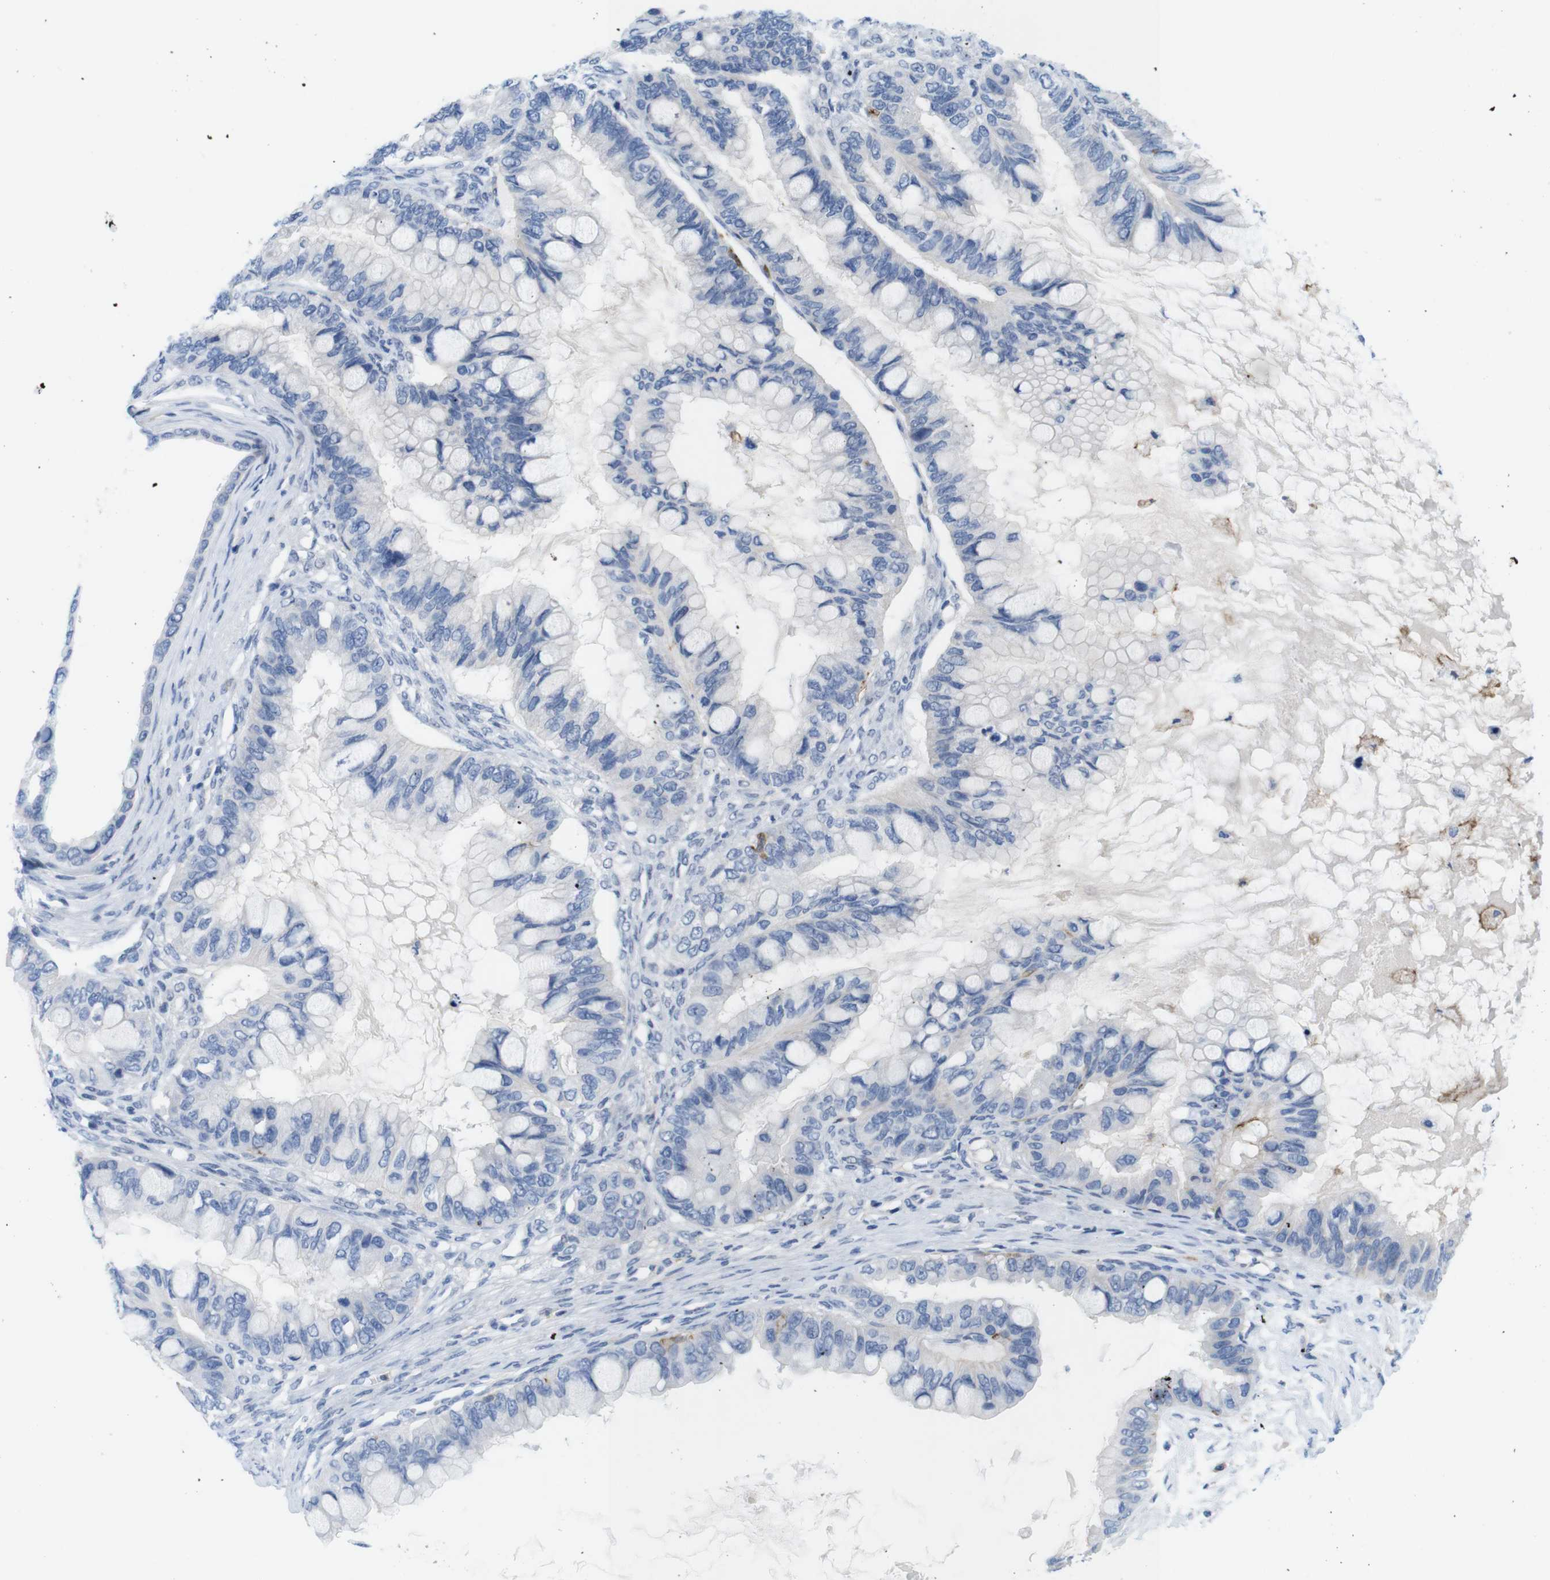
{"staining": {"intensity": "negative", "quantity": "none", "location": "none"}, "tissue": "ovarian cancer", "cell_type": "Tumor cells", "image_type": "cancer", "snomed": [{"axis": "morphology", "description": "Cystadenocarcinoma, mucinous, NOS"}, {"axis": "topography", "description": "Ovary"}], "caption": "This is an immunohistochemistry (IHC) photomicrograph of ovarian cancer (mucinous cystadenocarcinoma). There is no staining in tumor cells.", "gene": "CD300C", "patient": {"sex": "female", "age": 80}}